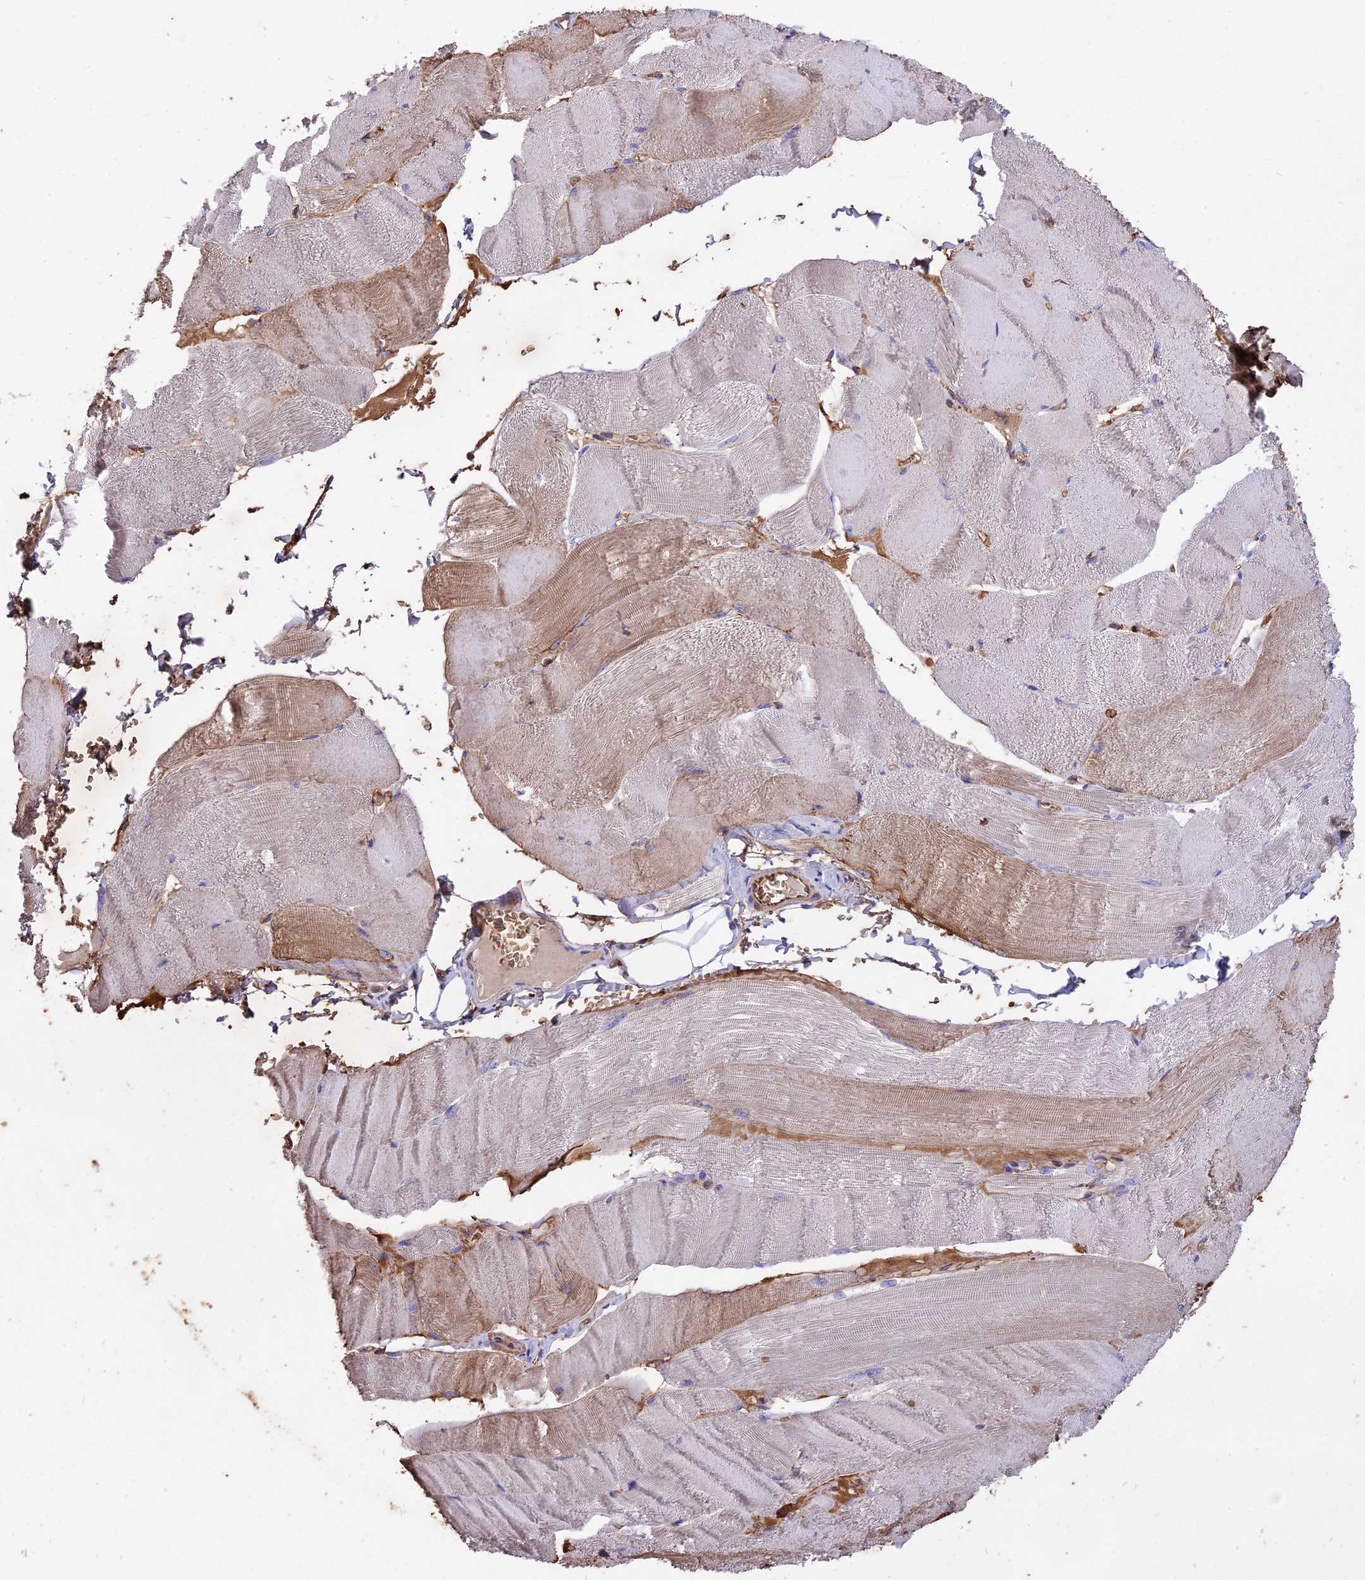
{"staining": {"intensity": "weak", "quantity": "25%-75%", "location": "cytoplasmic/membranous"}, "tissue": "skeletal muscle", "cell_type": "Myocytes", "image_type": "normal", "snomed": [{"axis": "morphology", "description": "Normal tissue, NOS"}, {"axis": "morphology", "description": "Basal cell carcinoma"}, {"axis": "topography", "description": "Skeletal muscle"}], "caption": "This photomicrograph reveals normal skeletal muscle stained with immunohistochemistry (IHC) to label a protein in brown. The cytoplasmic/membranous of myocytes show weak positivity for the protein. Nuclei are counter-stained blue.", "gene": "TTC4", "patient": {"sex": "female", "age": 64}}